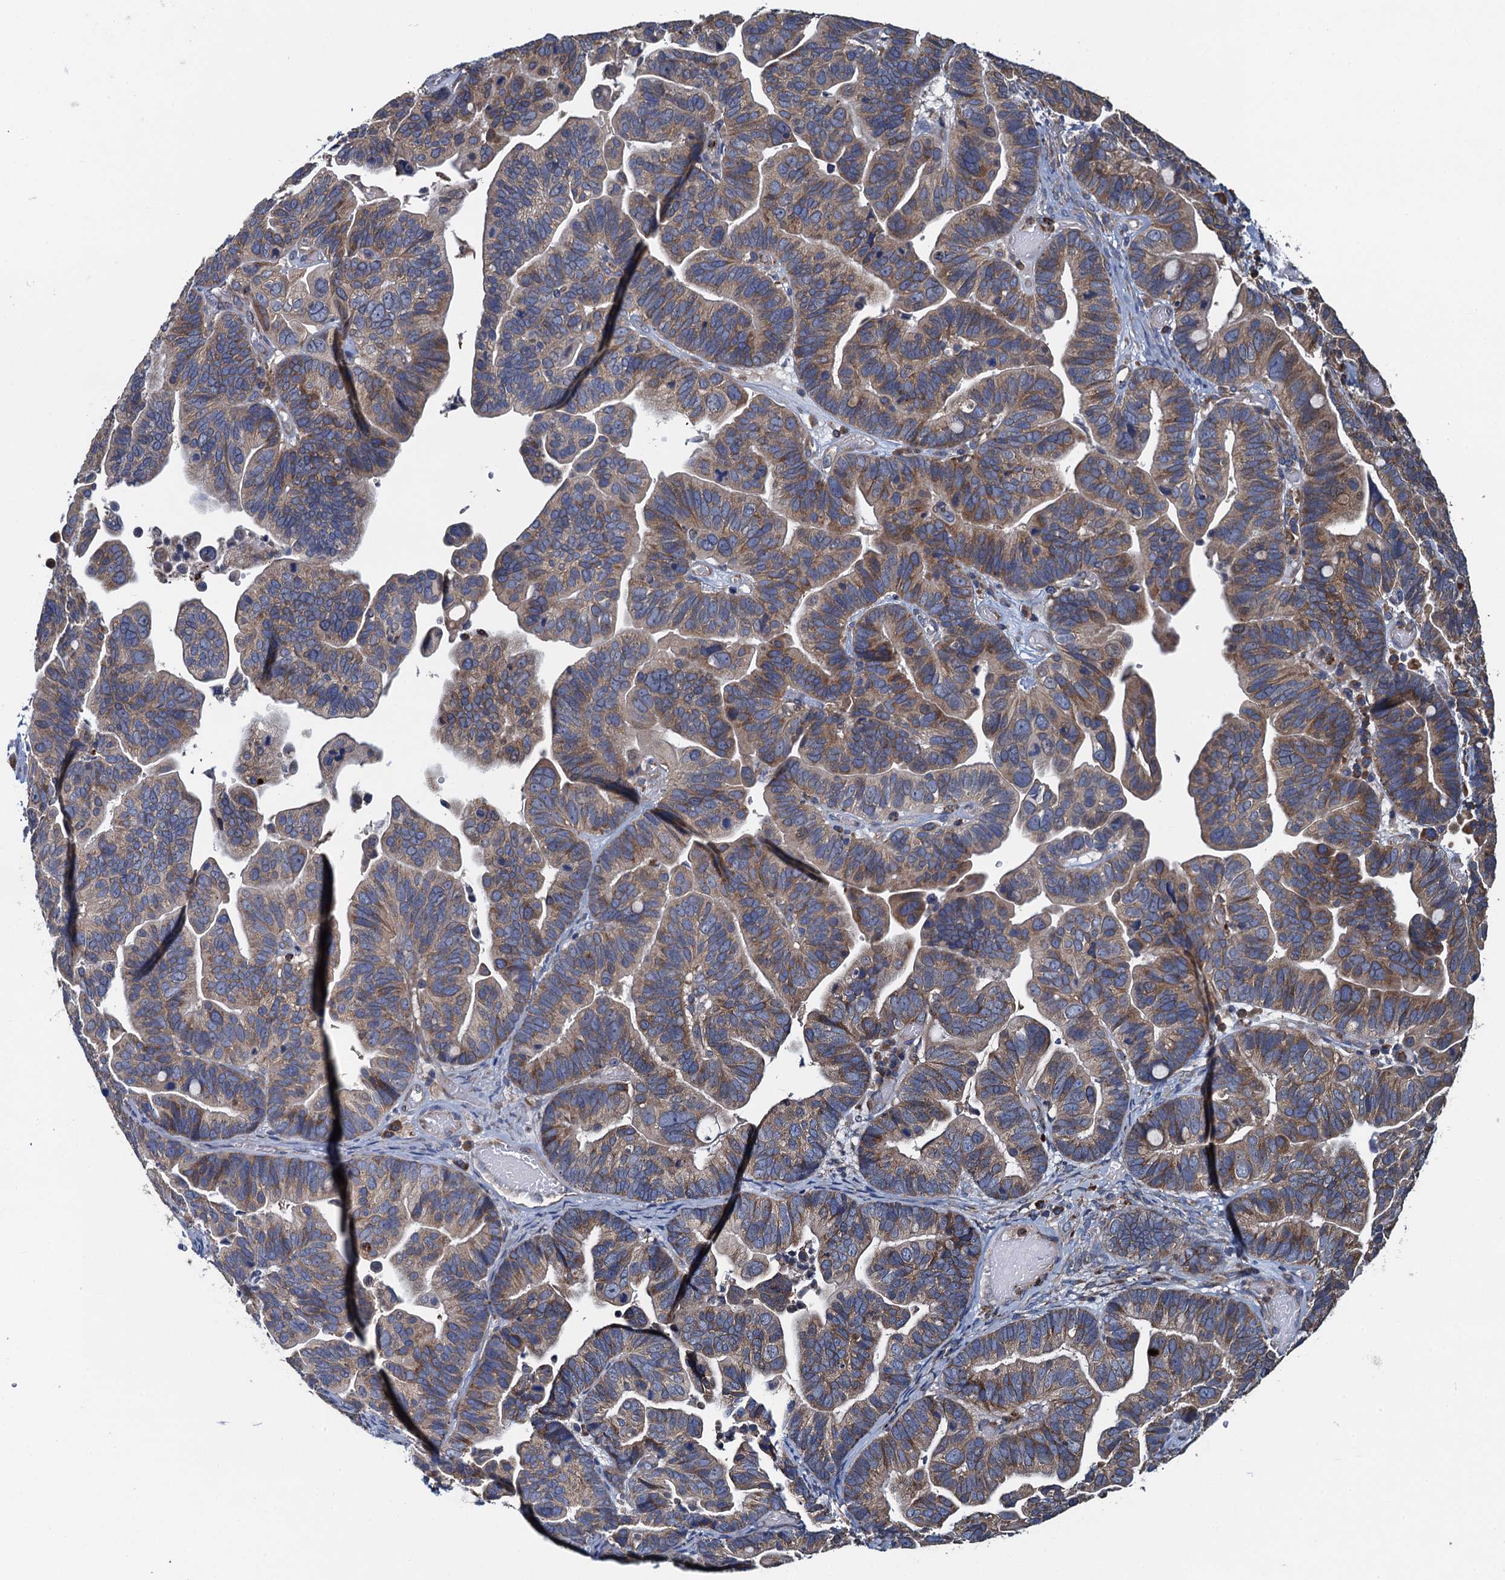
{"staining": {"intensity": "moderate", "quantity": "25%-75%", "location": "cytoplasmic/membranous"}, "tissue": "ovarian cancer", "cell_type": "Tumor cells", "image_type": "cancer", "snomed": [{"axis": "morphology", "description": "Cystadenocarcinoma, serous, NOS"}, {"axis": "topography", "description": "Ovary"}], "caption": "IHC image of serous cystadenocarcinoma (ovarian) stained for a protein (brown), which reveals medium levels of moderate cytoplasmic/membranous positivity in about 25%-75% of tumor cells.", "gene": "ADCY9", "patient": {"sex": "female", "age": 56}}